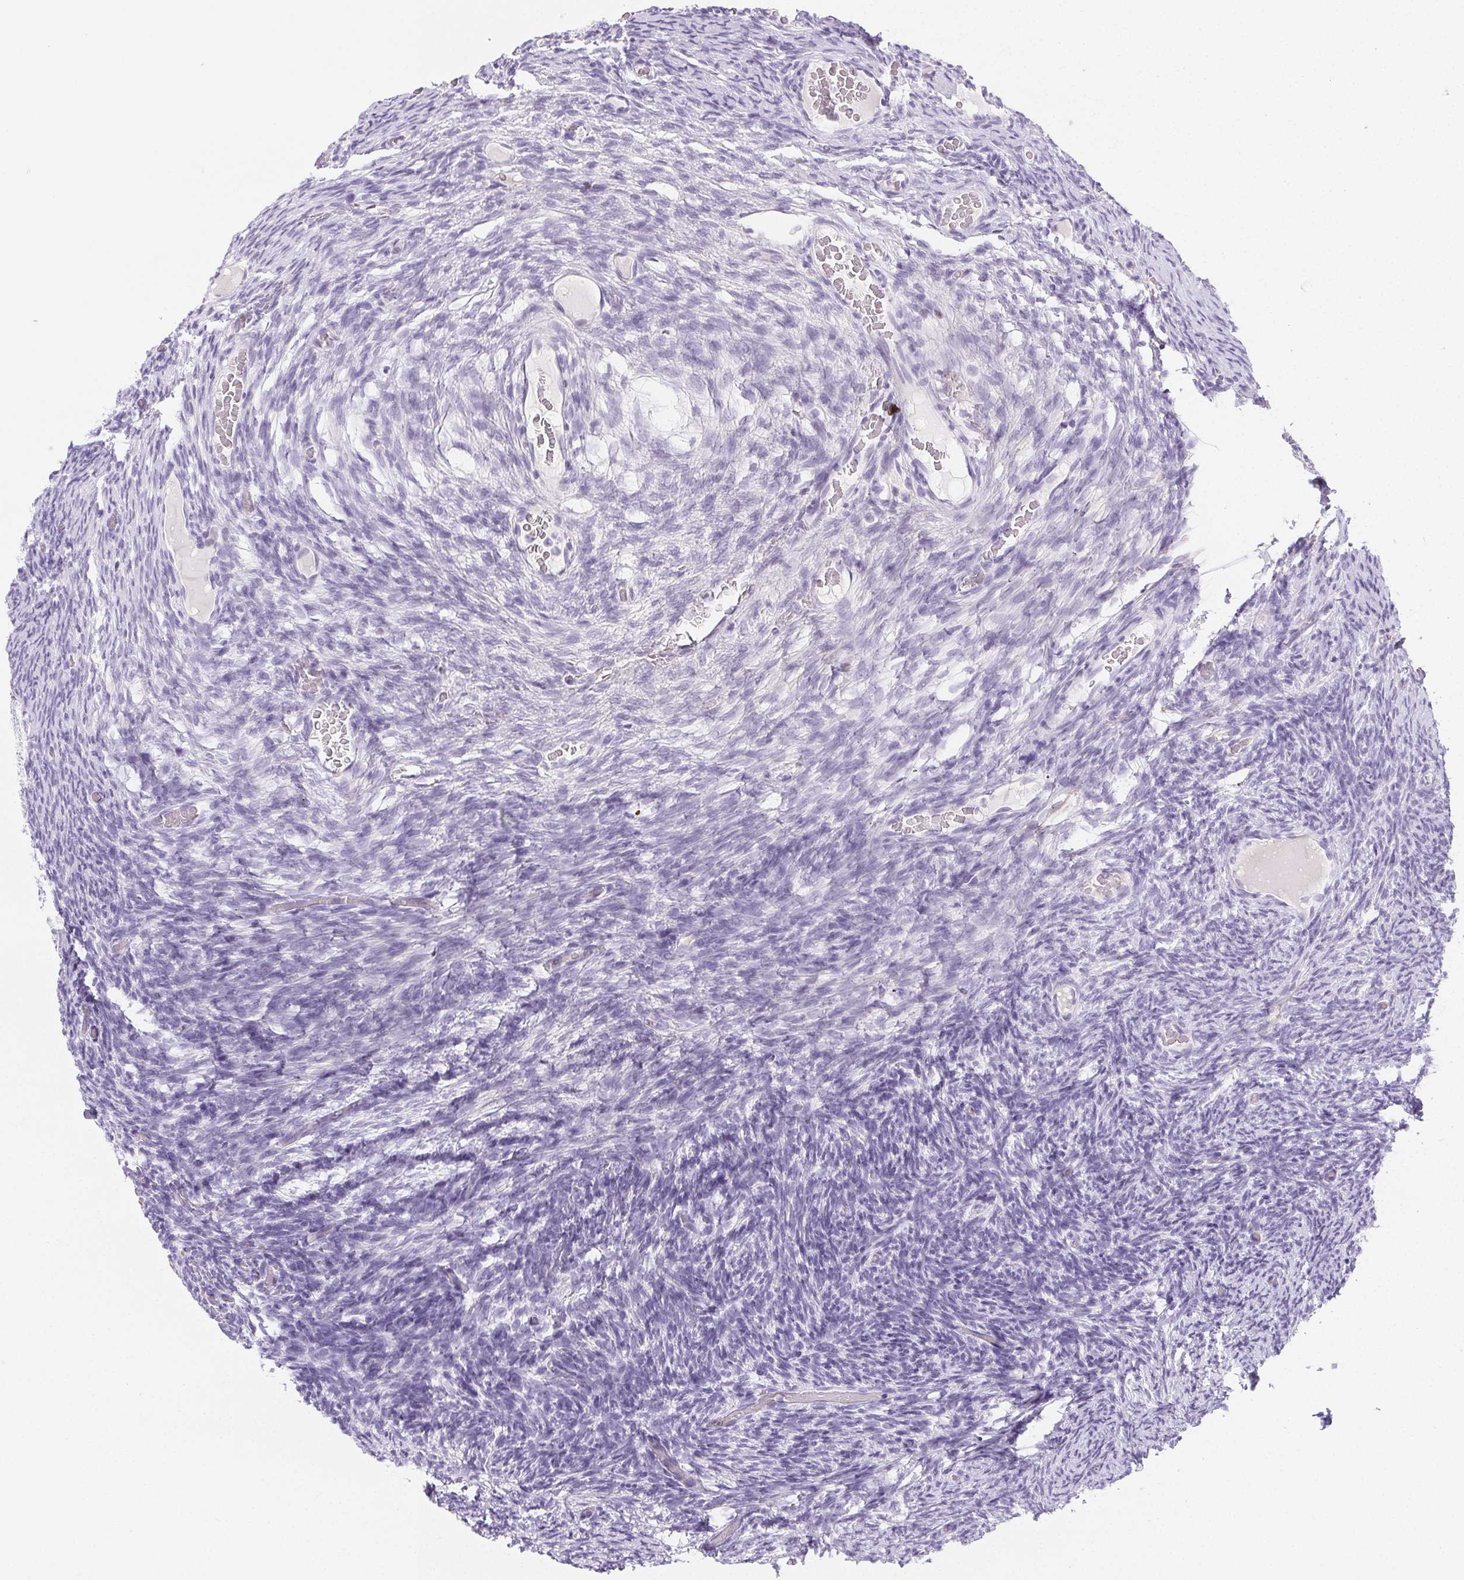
{"staining": {"intensity": "negative", "quantity": "none", "location": "none"}, "tissue": "ovary", "cell_type": "Ovarian stroma cells", "image_type": "normal", "snomed": [{"axis": "morphology", "description": "Normal tissue, NOS"}, {"axis": "topography", "description": "Ovary"}], "caption": "High power microscopy micrograph of an immunohistochemistry (IHC) micrograph of unremarkable ovary, revealing no significant staining in ovarian stroma cells.", "gene": "BEND2", "patient": {"sex": "female", "age": 34}}